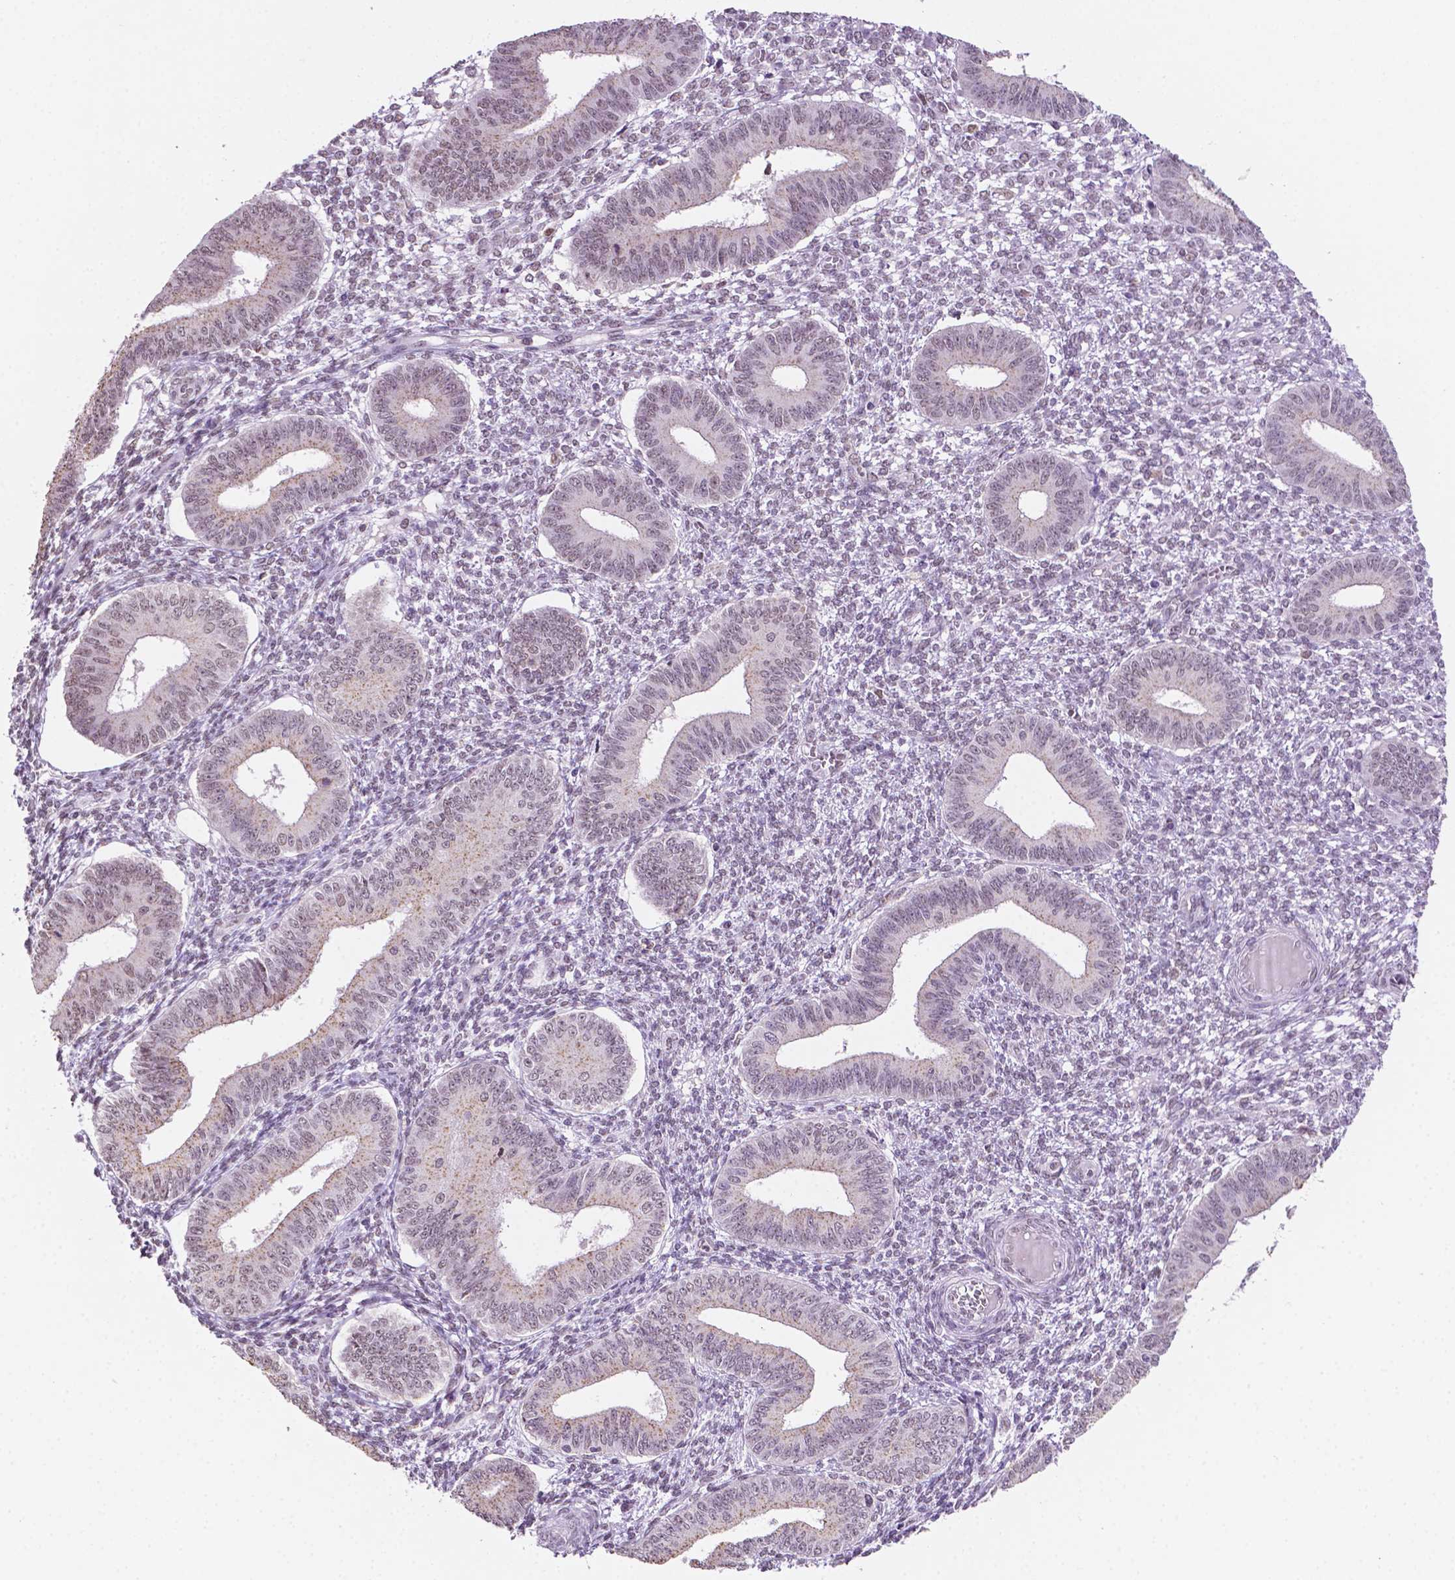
{"staining": {"intensity": "negative", "quantity": "none", "location": "none"}, "tissue": "endometrium", "cell_type": "Cells in endometrial stroma", "image_type": "normal", "snomed": [{"axis": "morphology", "description": "Normal tissue, NOS"}, {"axis": "topography", "description": "Endometrium"}], "caption": "This is a photomicrograph of immunohistochemistry staining of normal endometrium, which shows no expression in cells in endometrial stroma. (DAB IHC with hematoxylin counter stain).", "gene": "PTPN6", "patient": {"sex": "female", "age": 42}}